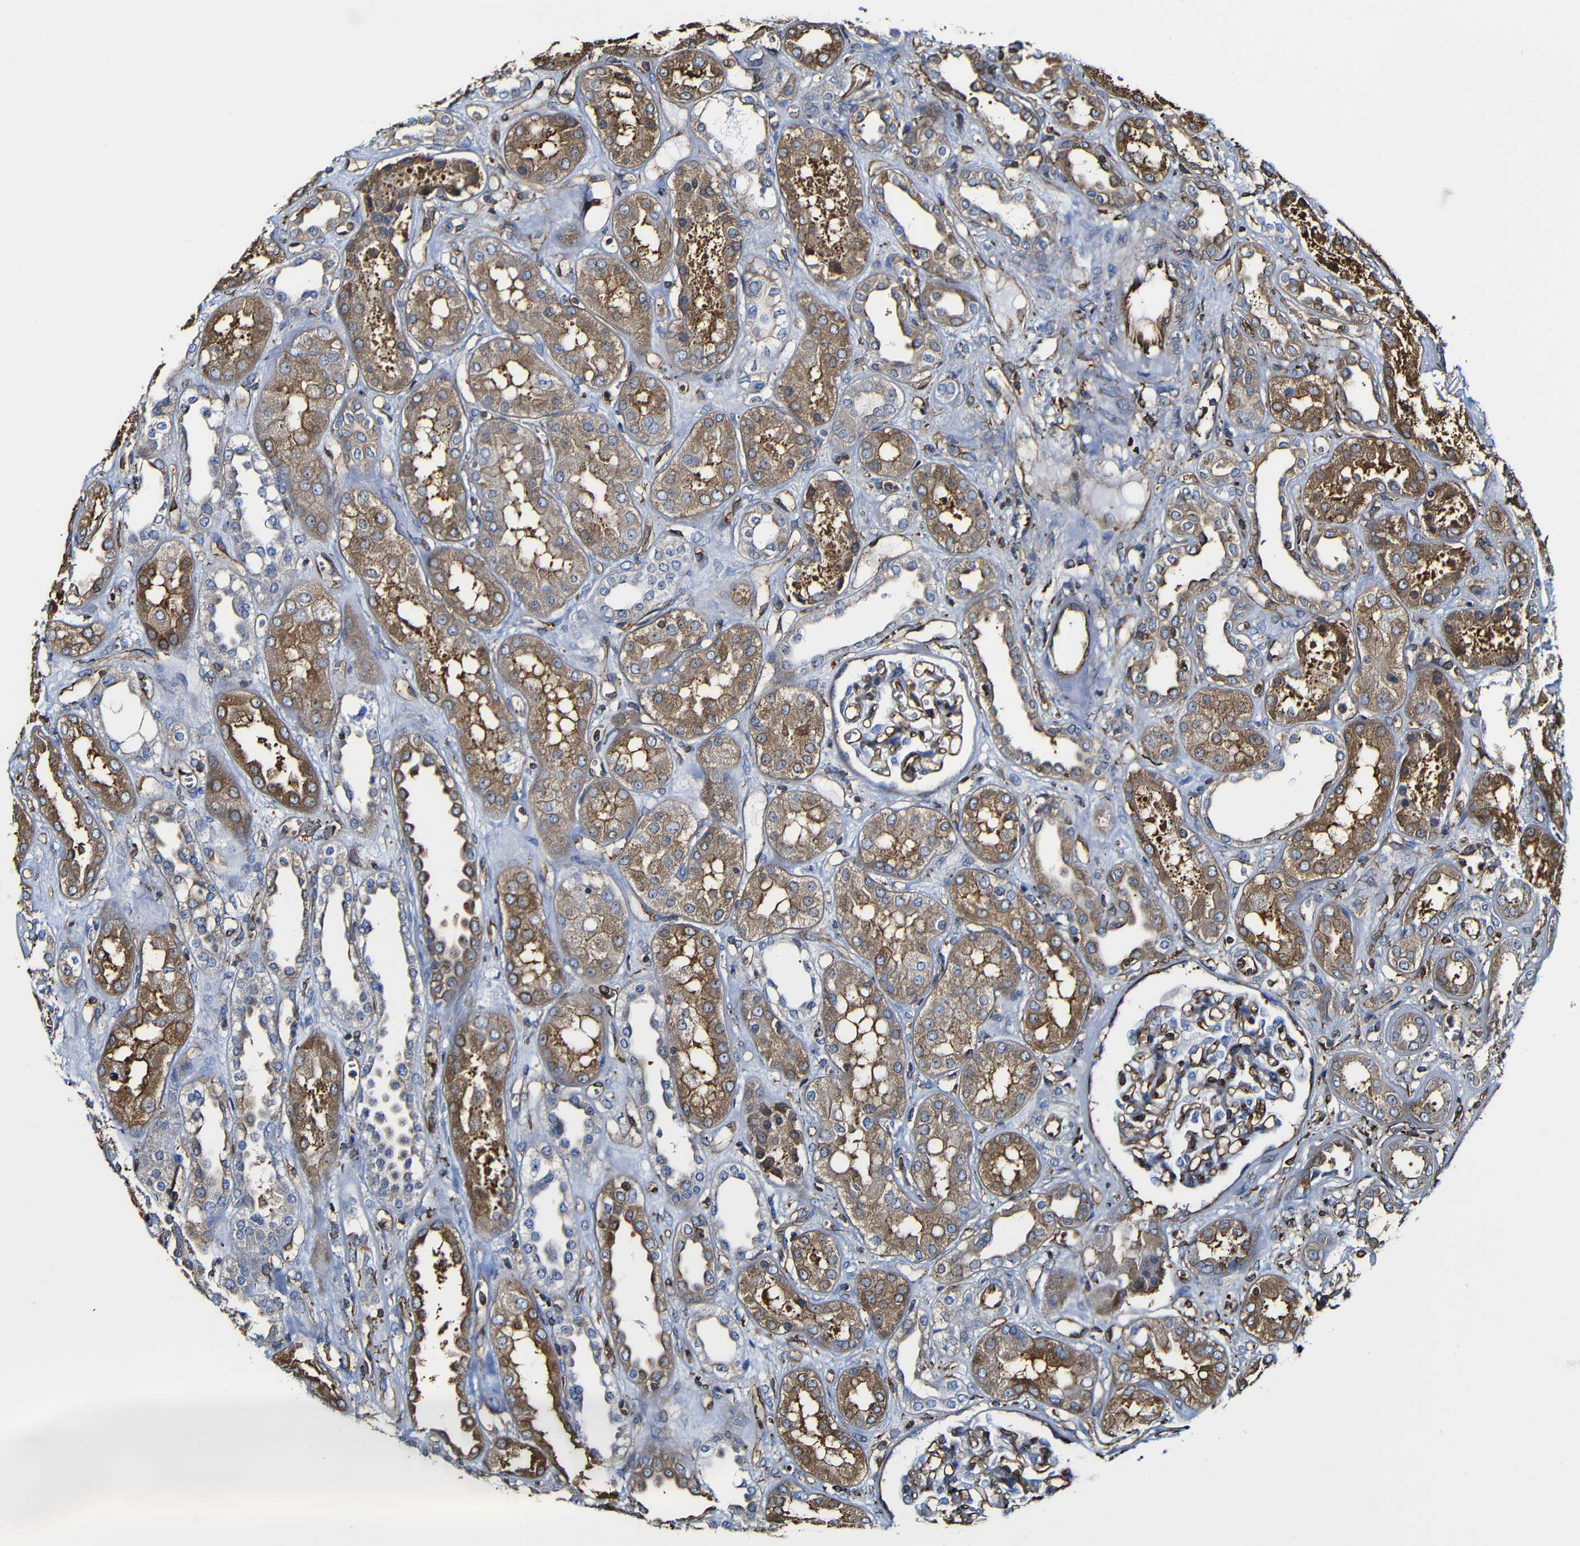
{"staining": {"intensity": "moderate", "quantity": ">75%", "location": "cytoplasmic/membranous"}, "tissue": "kidney", "cell_type": "Cells in glomeruli", "image_type": "normal", "snomed": [{"axis": "morphology", "description": "Normal tissue, NOS"}, {"axis": "topography", "description": "Kidney"}], "caption": "A photomicrograph of human kidney stained for a protein displays moderate cytoplasmic/membranous brown staining in cells in glomeruli. (DAB (3,3'-diaminobenzidine) IHC, brown staining for protein, blue staining for nuclei).", "gene": "MSN", "patient": {"sex": "male", "age": 59}}